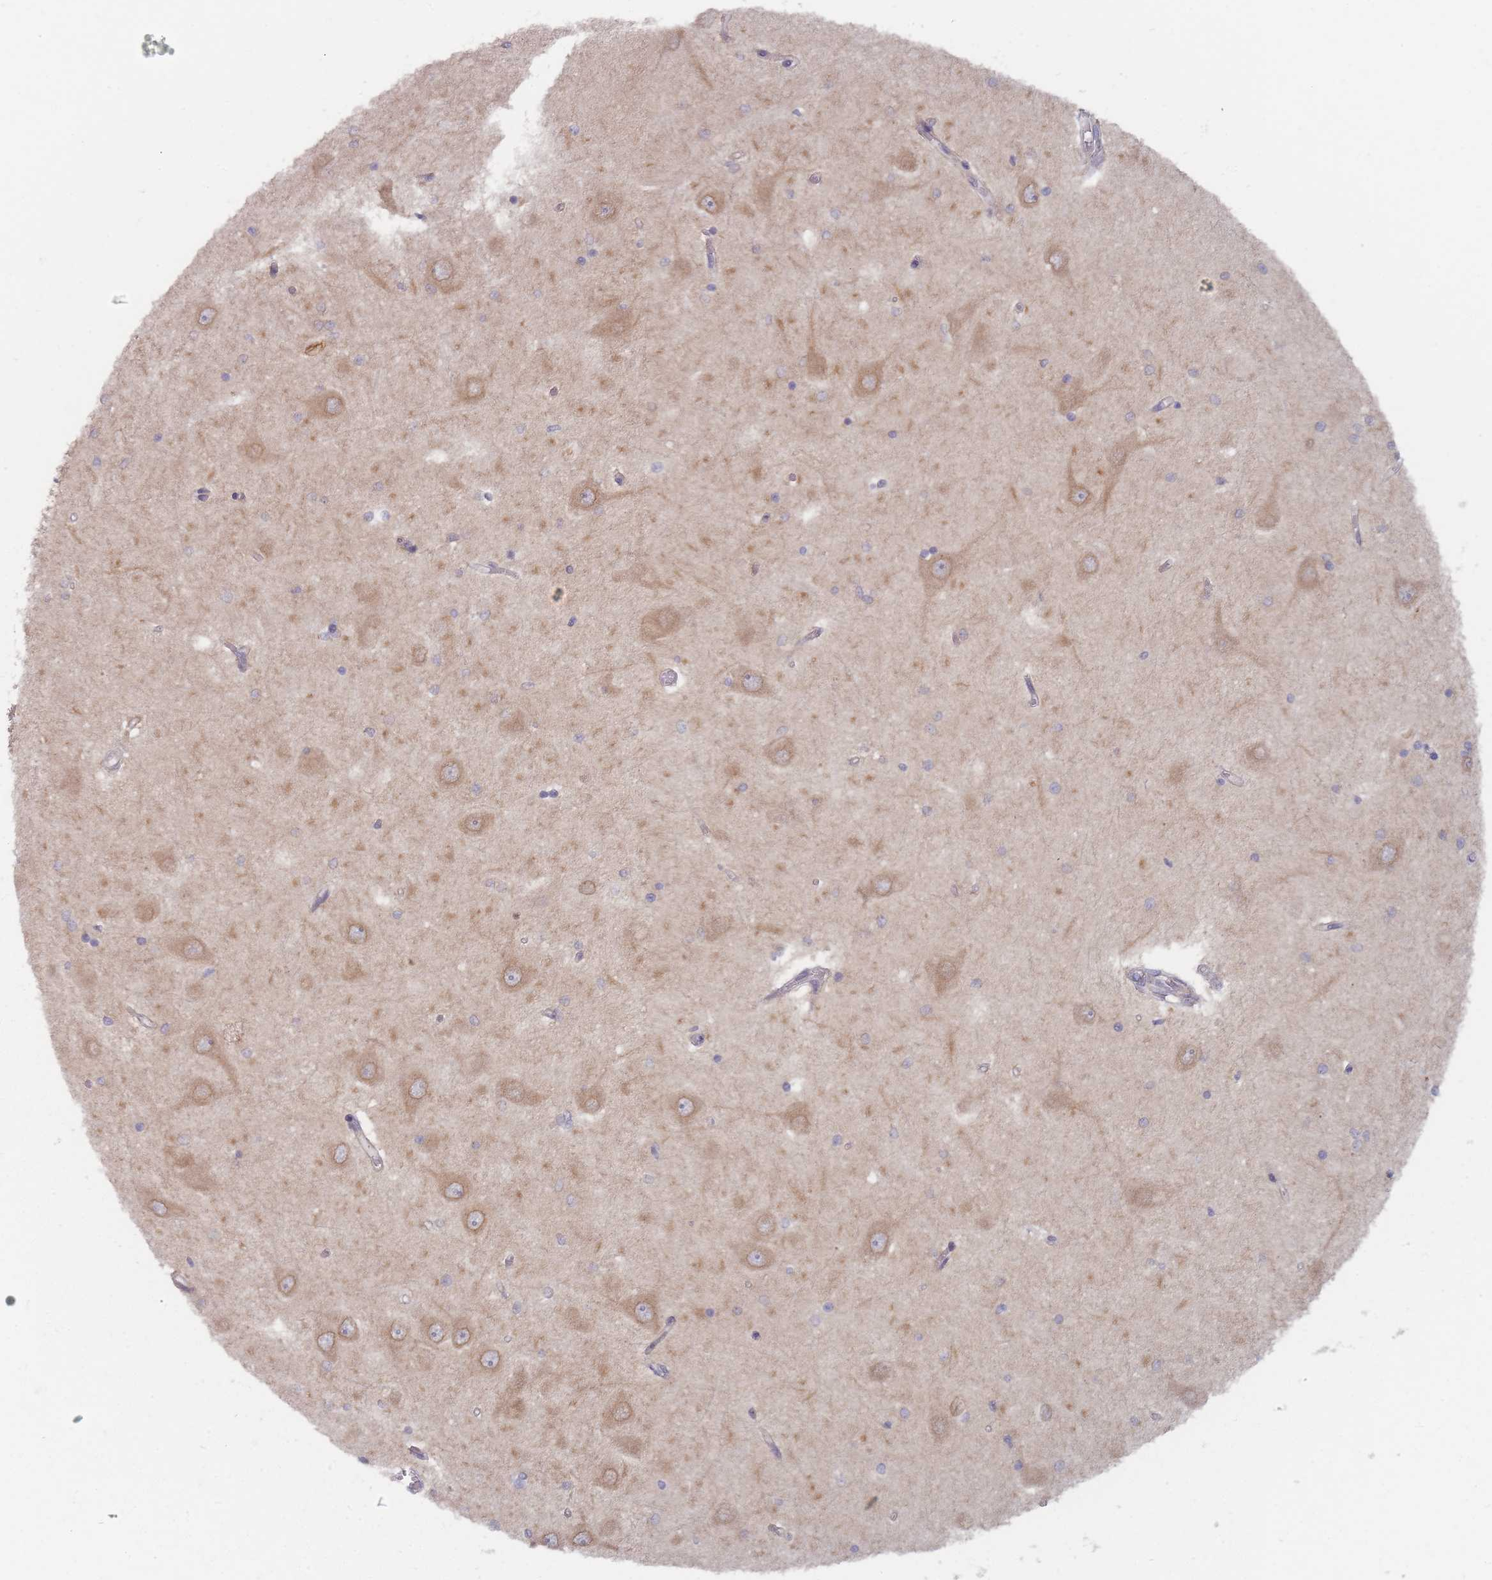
{"staining": {"intensity": "weak", "quantity": "<25%", "location": "cytoplasmic/membranous"}, "tissue": "hippocampus", "cell_type": "Glial cells", "image_type": "normal", "snomed": [{"axis": "morphology", "description": "Normal tissue, NOS"}, {"axis": "topography", "description": "Hippocampus"}], "caption": "This is an IHC micrograph of unremarkable human hippocampus. There is no expression in glial cells.", "gene": "EFCC1", "patient": {"sex": "male", "age": 45}}